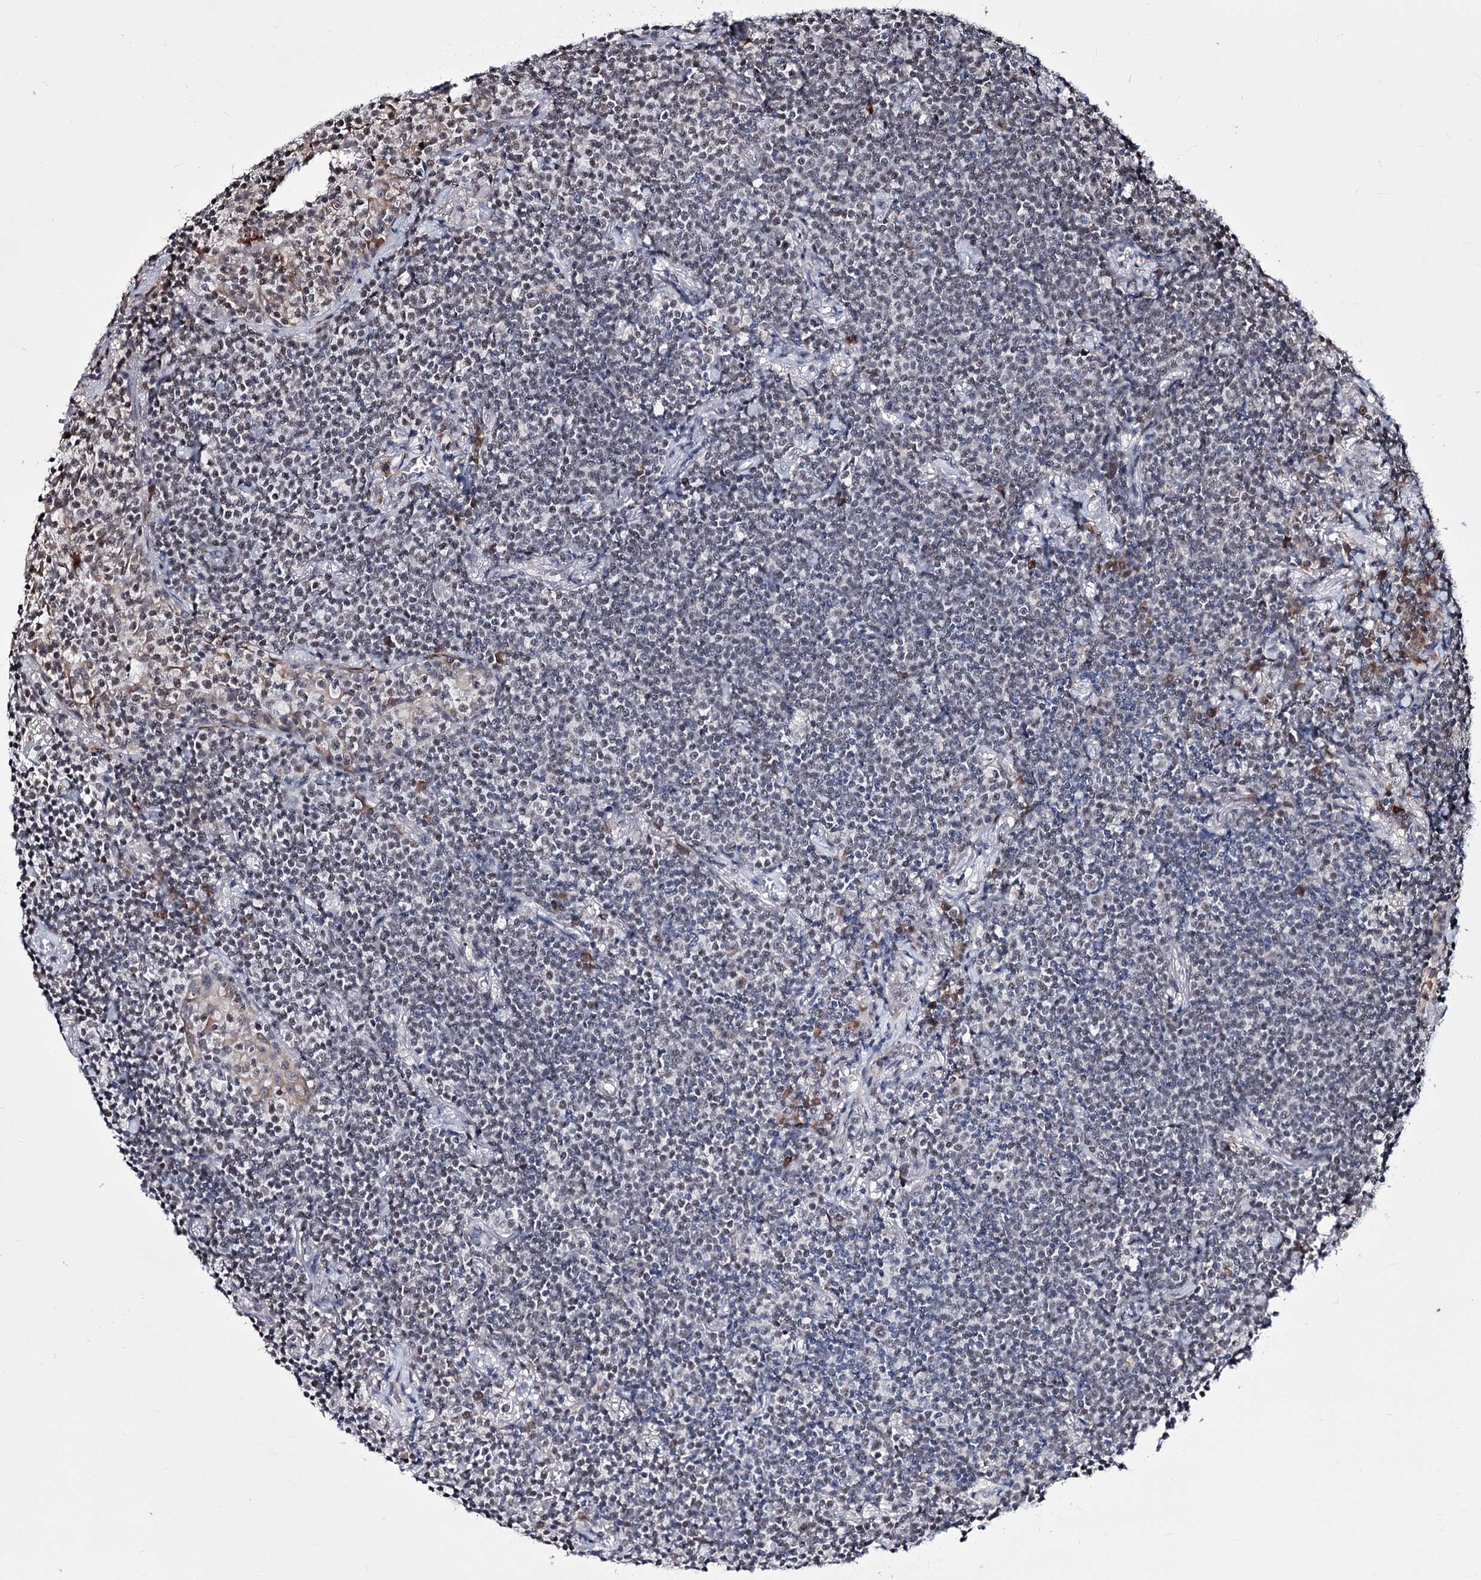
{"staining": {"intensity": "negative", "quantity": "none", "location": "none"}, "tissue": "lymphoma", "cell_type": "Tumor cells", "image_type": "cancer", "snomed": [{"axis": "morphology", "description": "Malignant lymphoma, non-Hodgkin's type, Low grade"}, {"axis": "topography", "description": "Lung"}], "caption": "This micrograph is of low-grade malignant lymphoma, non-Hodgkin's type stained with immunohistochemistry (IHC) to label a protein in brown with the nuclei are counter-stained blue. There is no staining in tumor cells.", "gene": "PPRC1", "patient": {"sex": "female", "age": 71}}